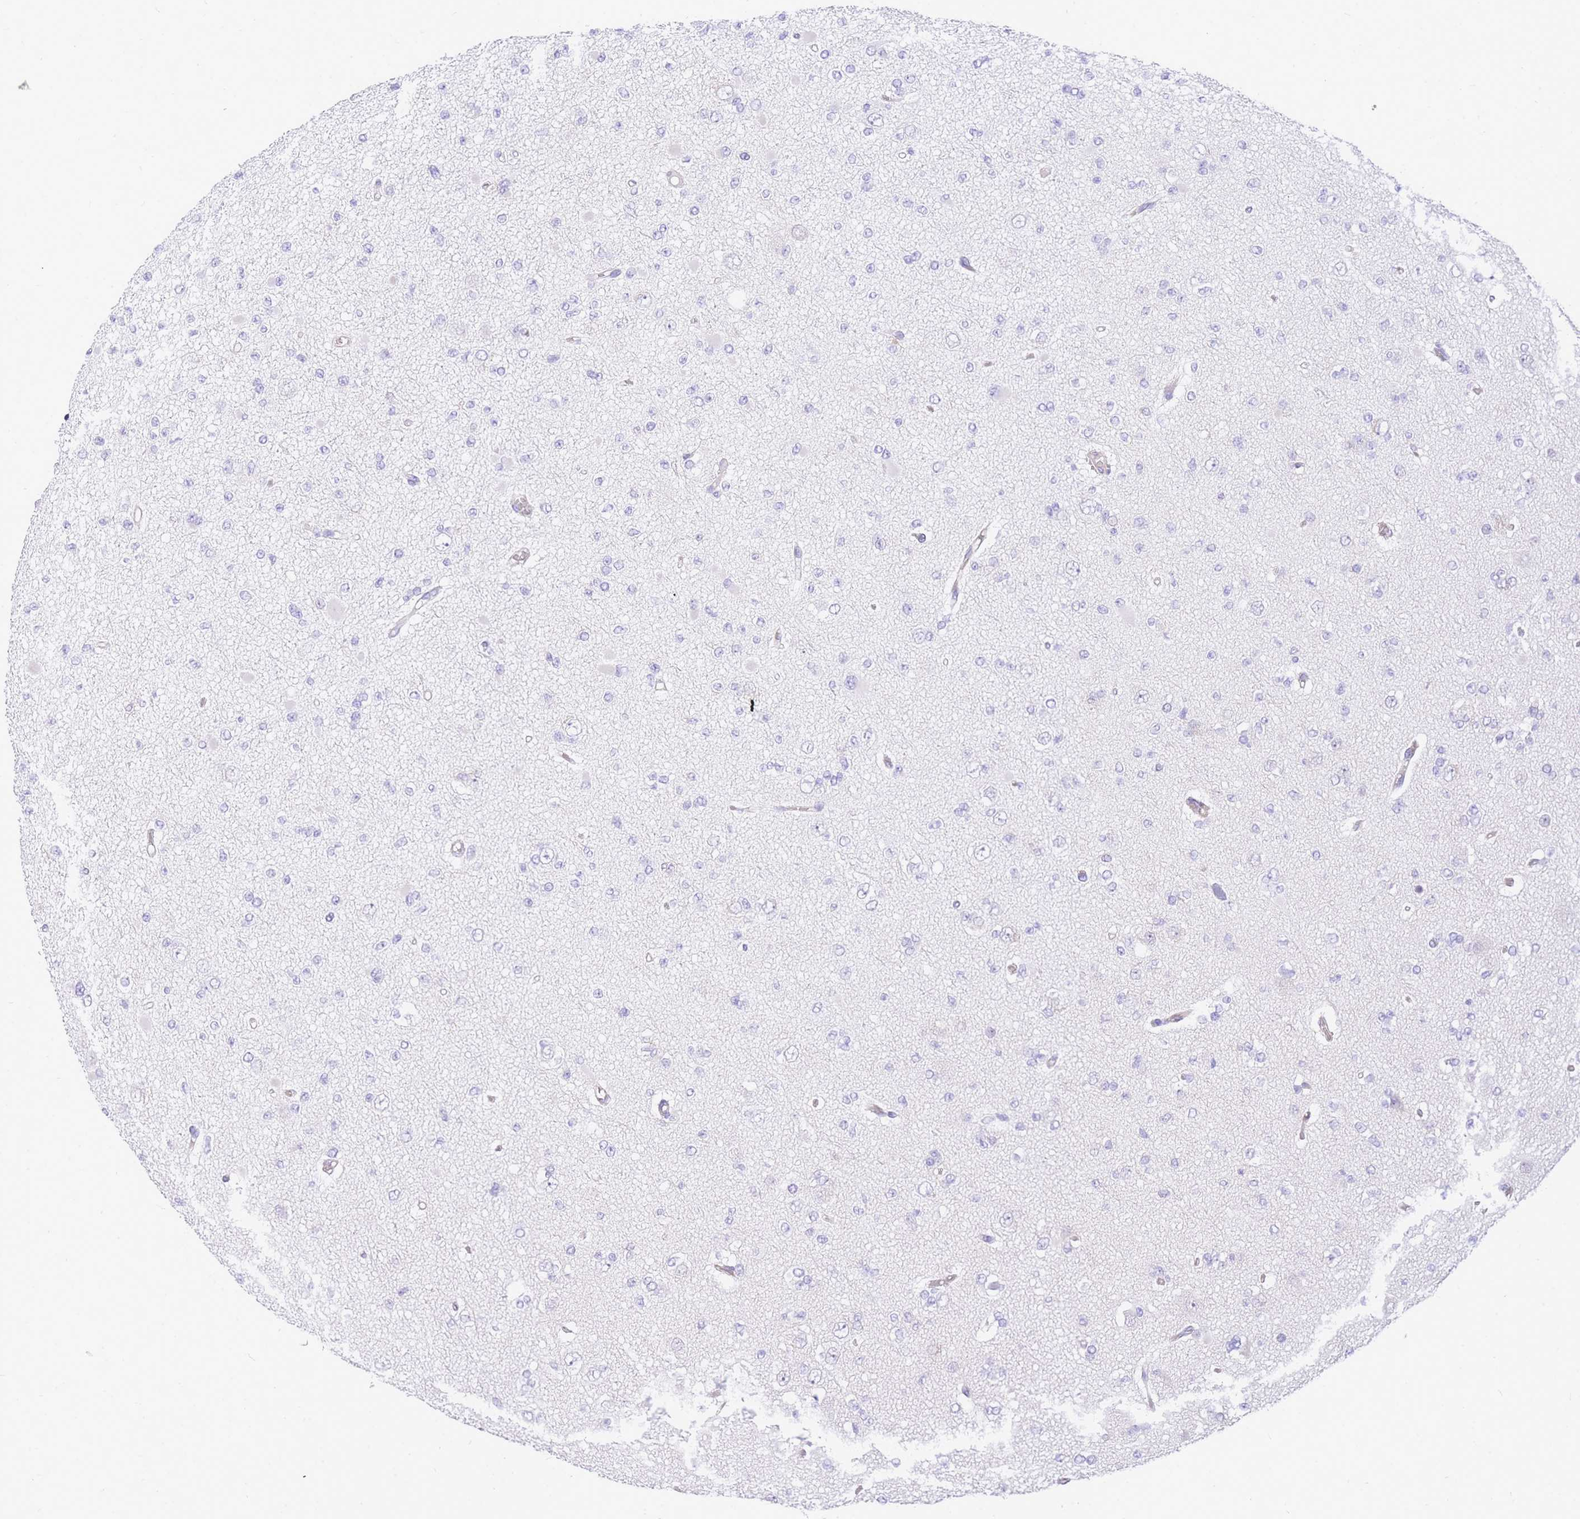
{"staining": {"intensity": "negative", "quantity": "none", "location": "none"}, "tissue": "glioma", "cell_type": "Tumor cells", "image_type": "cancer", "snomed": [{"axis": "morphology", "description": "Glioma, malignant, Low grade"}, {"axis": "topography", "description": "Brain"}], "caption": "Immunohistochemistry micrograph of glioma stained for a protein (brown), which displays no staining in tumor cells. (Stains: DAB immunohistochemistry with hematoxylin counter stain, Microscopy: brightfield microscopy at high magnification).", "gene": "SRSF12", "patient": {"sex": "female", "age": 22}}